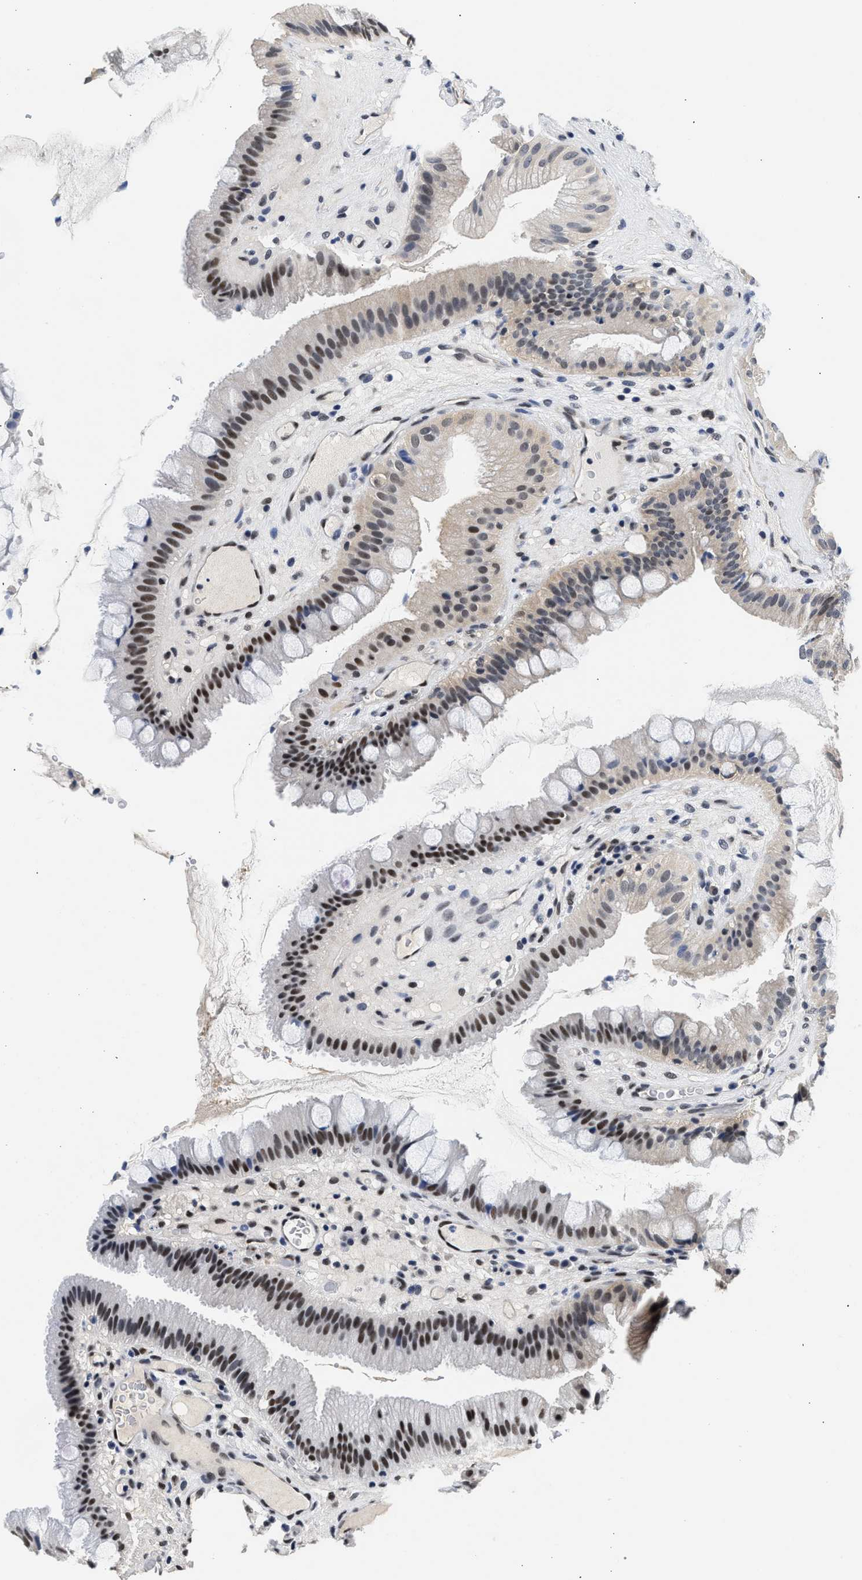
{"staining": {"intensity": "strong", "quantity": ">75%", "location": "cytoplasmic/membranous,nuclear"}, "tissue": "gallbladder", "cell_type": "Glandular cells", "image_type": "normal", "snomed": [{"axis": "morphology", "description": "Normal tissue, NOS"}, {"axis": "topography", "description": "Gallbladder"}], "caption": "Glandular cells exhibit high levels of strong cytoplasmic/membranous,nuclear staining in approximately >75% of cells in unremarkable gallbladder. (DAB (3,3'-diaminobenzidine) IHC, brown staining for protein, blue staining for nuclei).", "gene": "XPO5", "patient": {"sex": "male", "age": 49}}